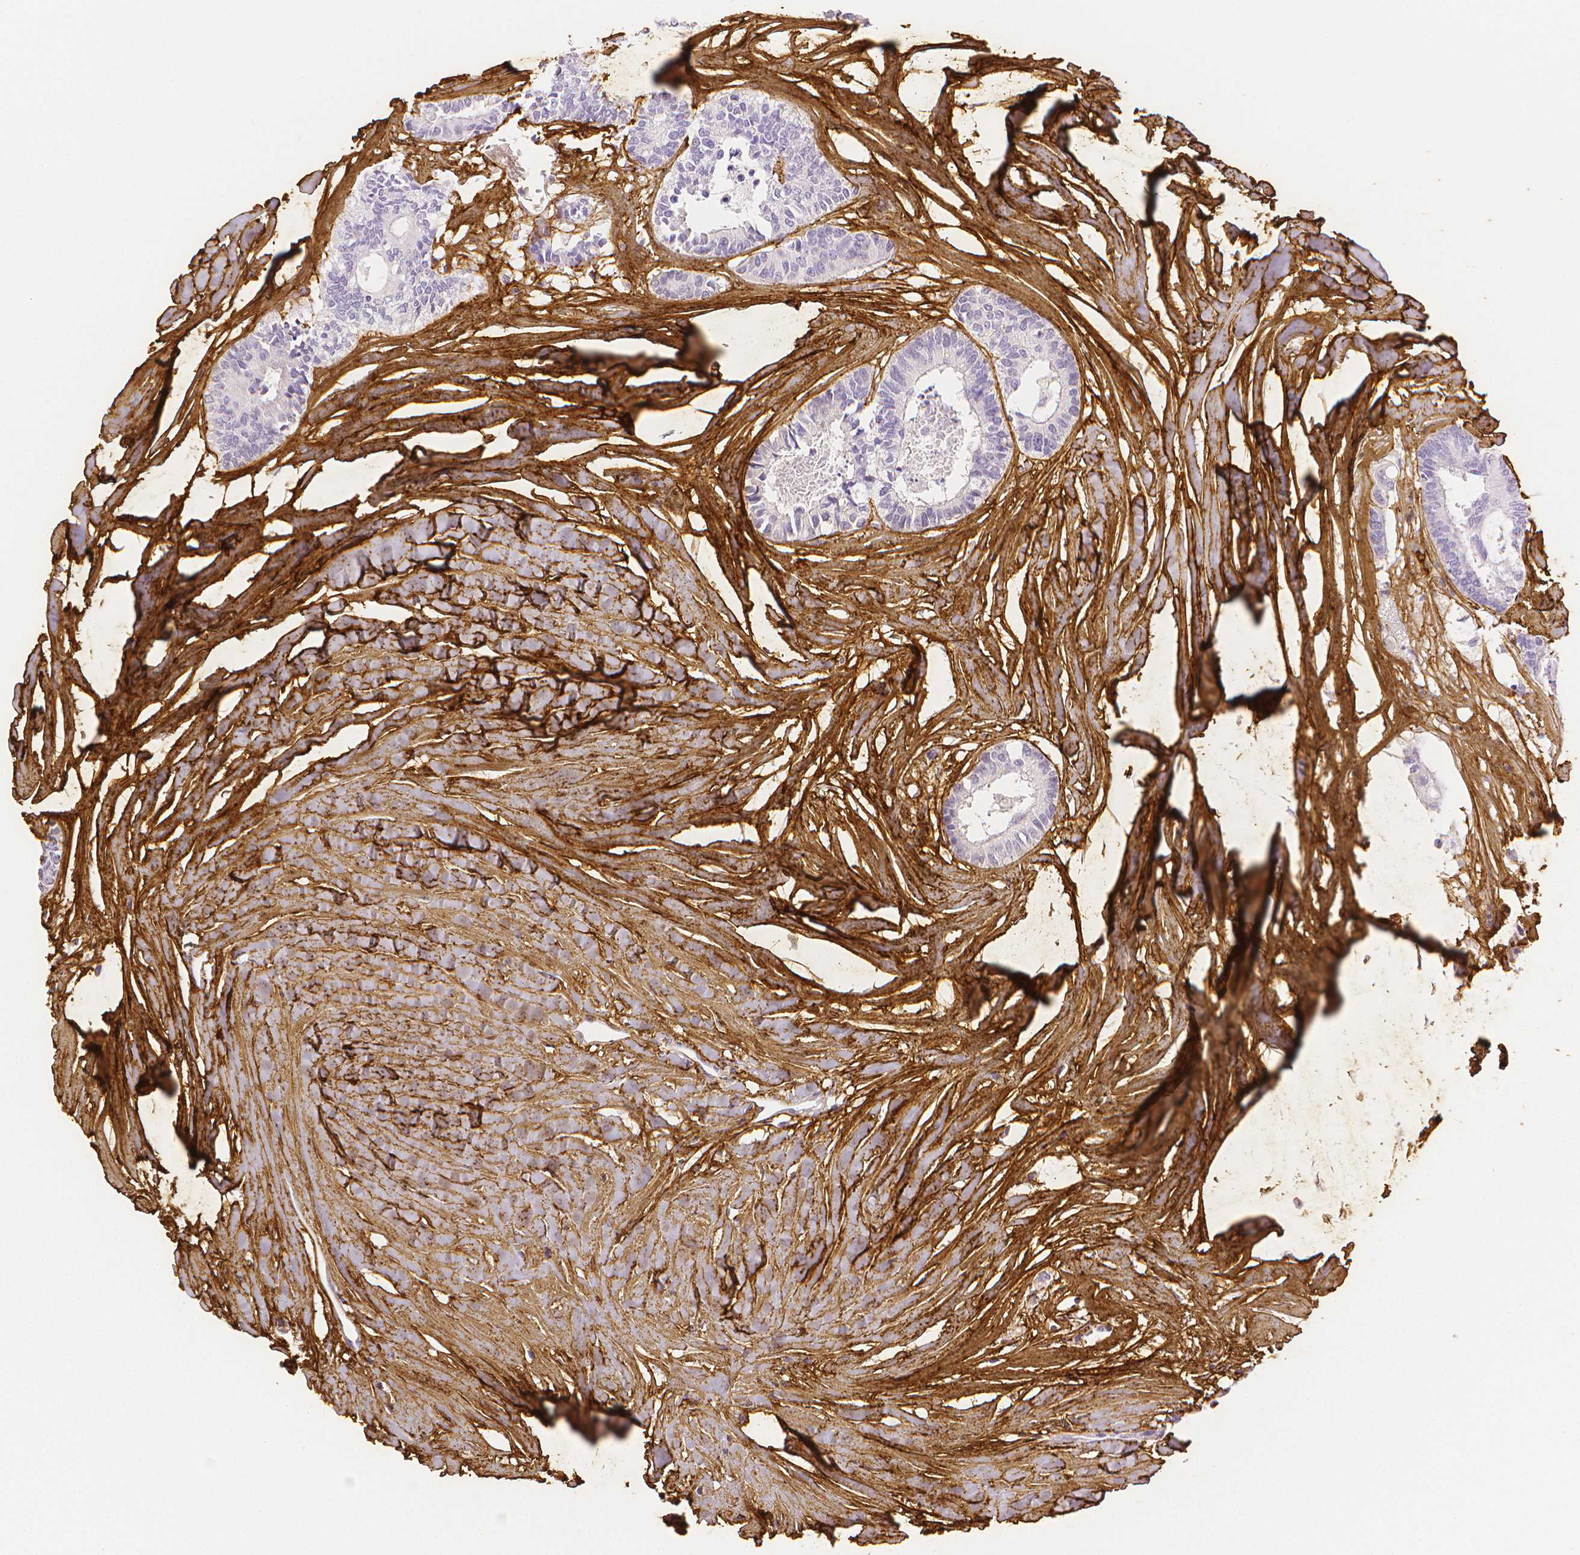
{"staining": {"intensity": "negative", "quantity": "none", "location": "none"}, "tissue": "colorectal cancer", "cell_type": "Tumor cells", "image_type": "cancer", "snomed": [{"axis": "morphology", "description": "Adenocarcinoma, NOS"}, {"axis": "topography", "description": "Colon"}, {"axis": "topography", "description": "Rectum"}], "caption": "This image is of colorectal adenocarcinoma stained with immunohistochemistry to label a protein in brown with the nuclei are counter-stained blue. There is no positivity in tumor cells. The staining was performed using DAB to visualize the protein expression in brown, while the nuclei were stained in blue with hematoxylin (Magnification: 20x).", "gene": "FBN1", "patient": {"sex": "male", "age": 57}}